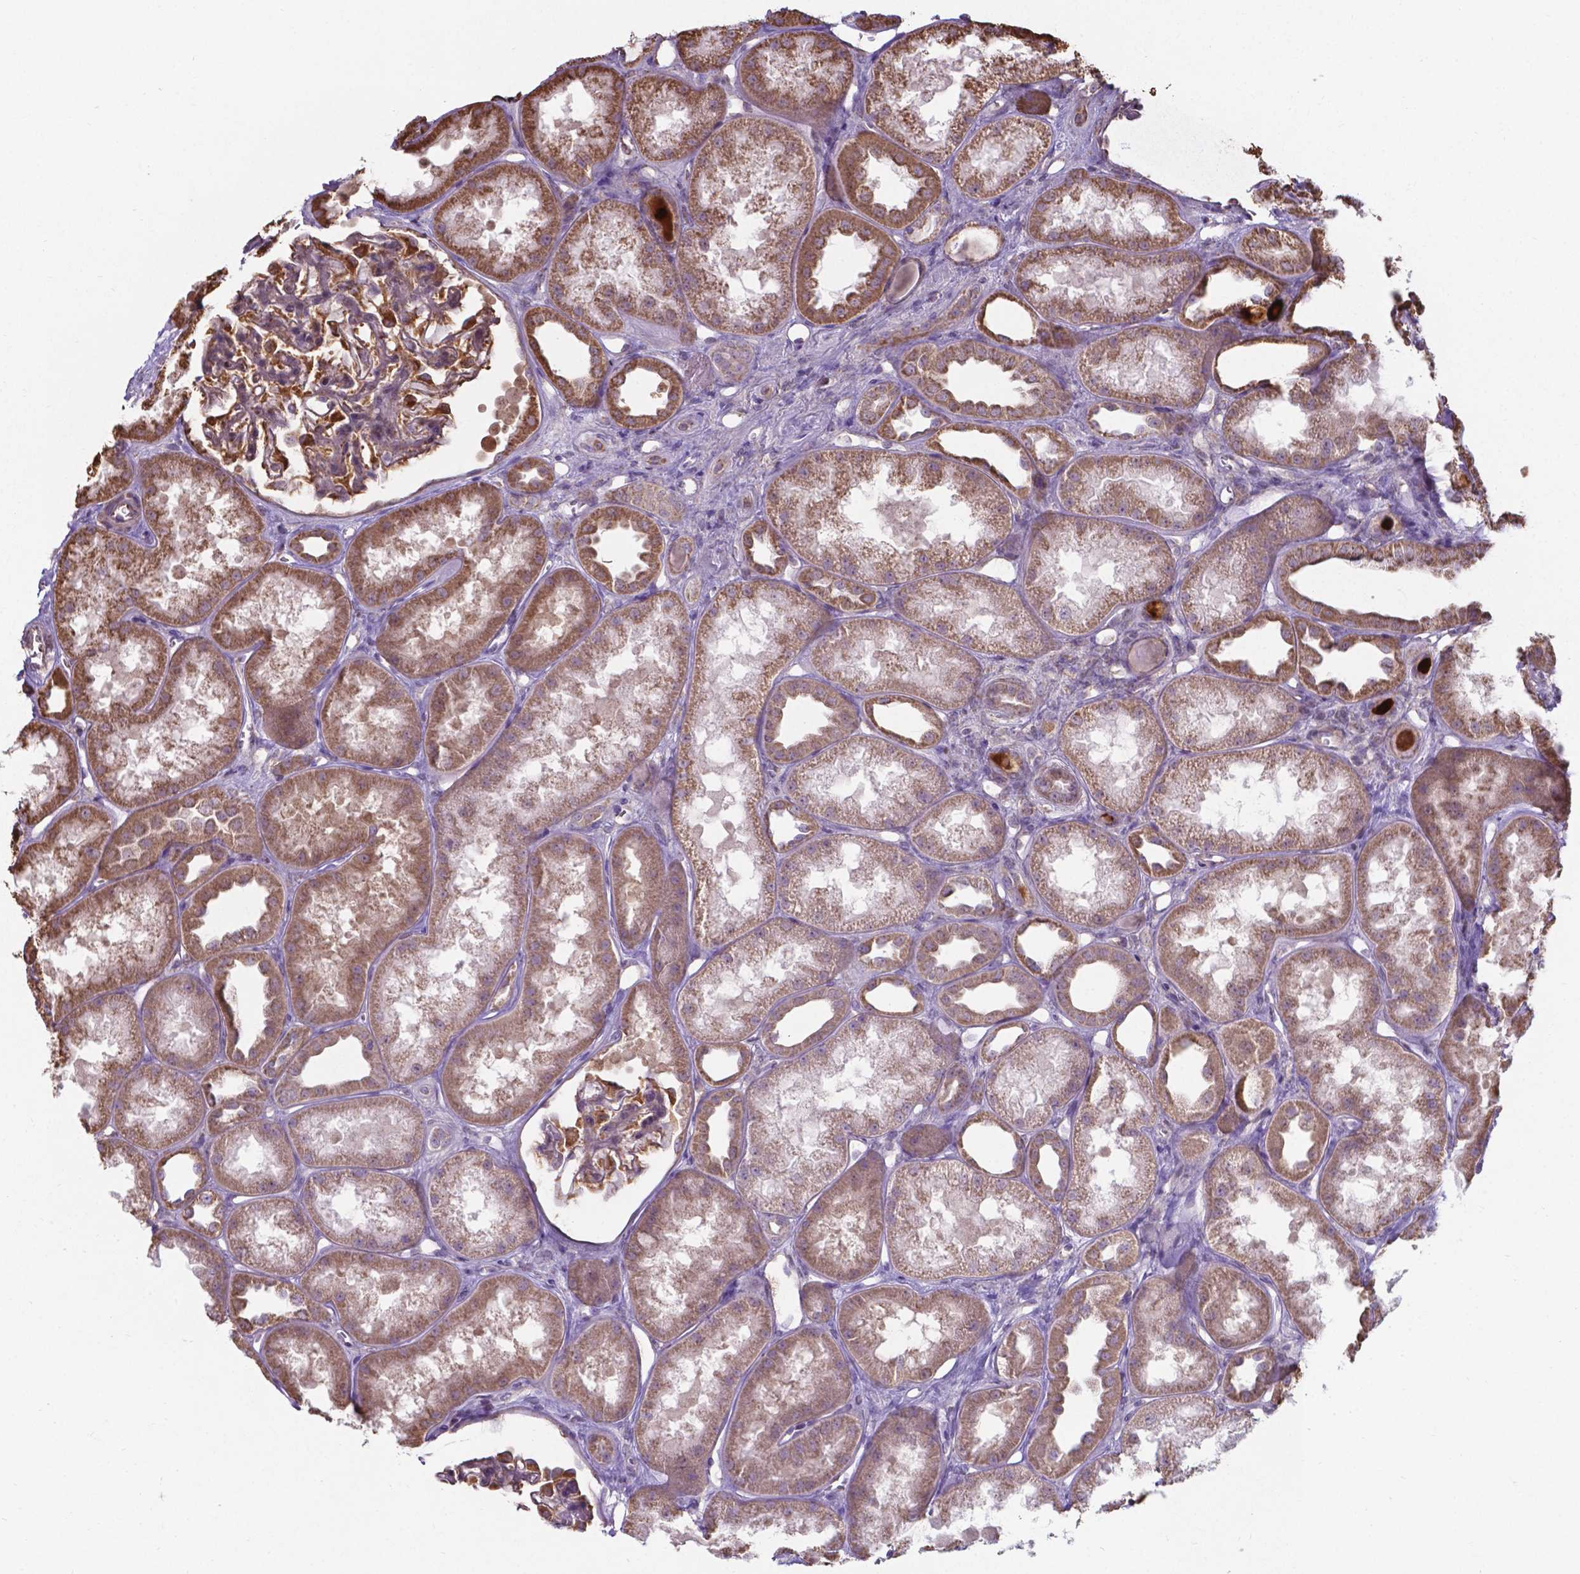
{"staining": {"intensity": "weak", "quantity": "<25%", "location": "cytoplasmic/membranous"}, "tissue": "kidney", "cell_type": "Cells in glomeruli", "image_type": "normal", "snomed": [{"axis": "morphology", "description": "Normal tissue, NOS"}, {"axis": "topography", "description": "Kidney"}], "caption": "IHC histopathology image of unremarkable kidney: kidney stained with DAB shows no significant protein expression in cells in glomeruli.", "gene": "FAM114A1", "patient": {"sex": "male", "age": 61}}